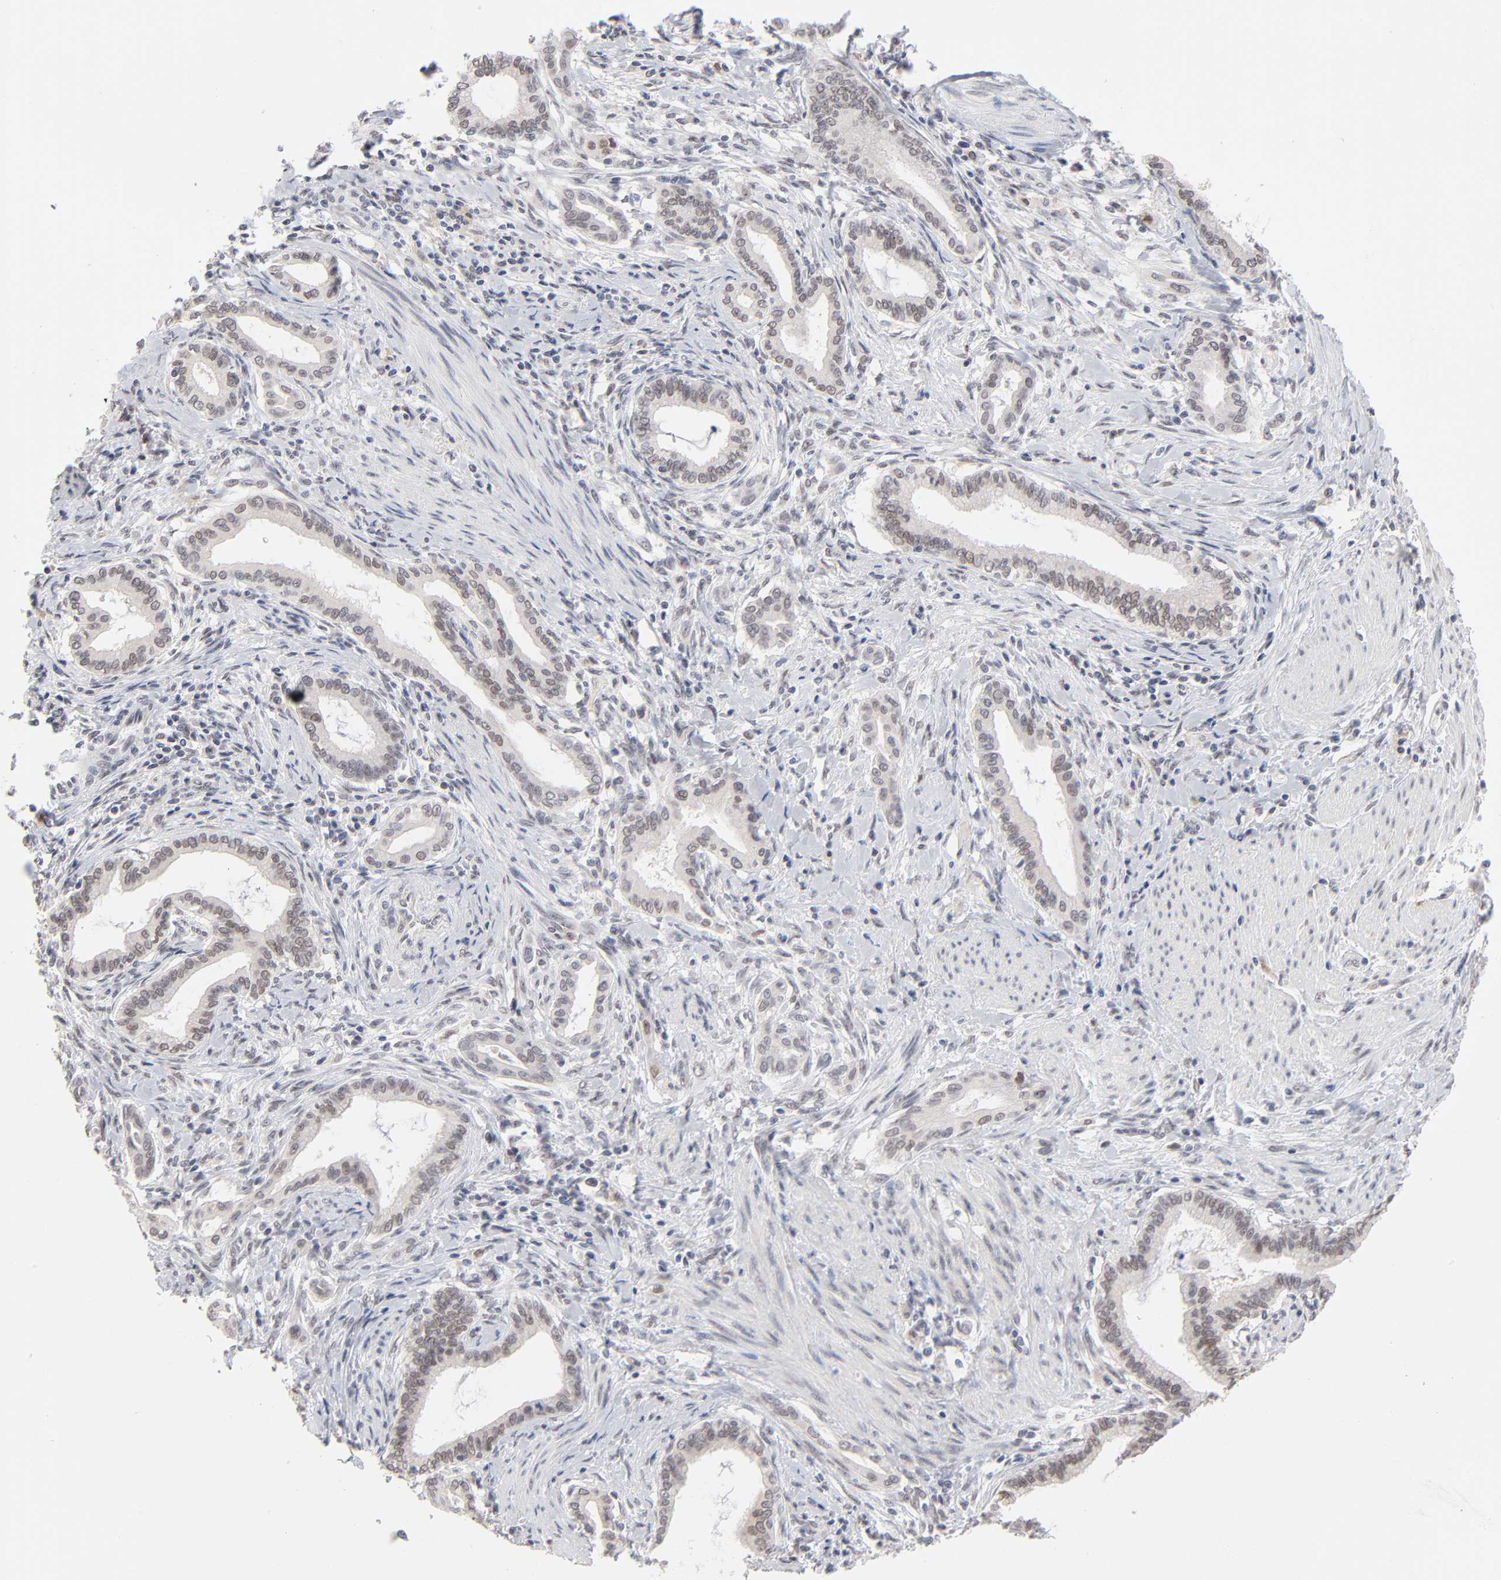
{"staining": {"intensity": "weak", "quantity": "<25%", "location": "nuclear"}, "tissue": "pancreatic cancer", "cell_type": "Tumor cells", "image_type": "cancer", "snomed": [{"axis": "morphology", "description": "Adenocarcinoma, NOS"}, {"axis": "topography", "description": "Pancreas"}], "caption": "IHC image of neoplastic tissue: pancreatic cancer stained with DAB (3,3'-diaminobenzidine) reveals no significant protein positivity in tumor cells.", "gene": "MBIP", "patient": {"sex": "female", "age": 64}}